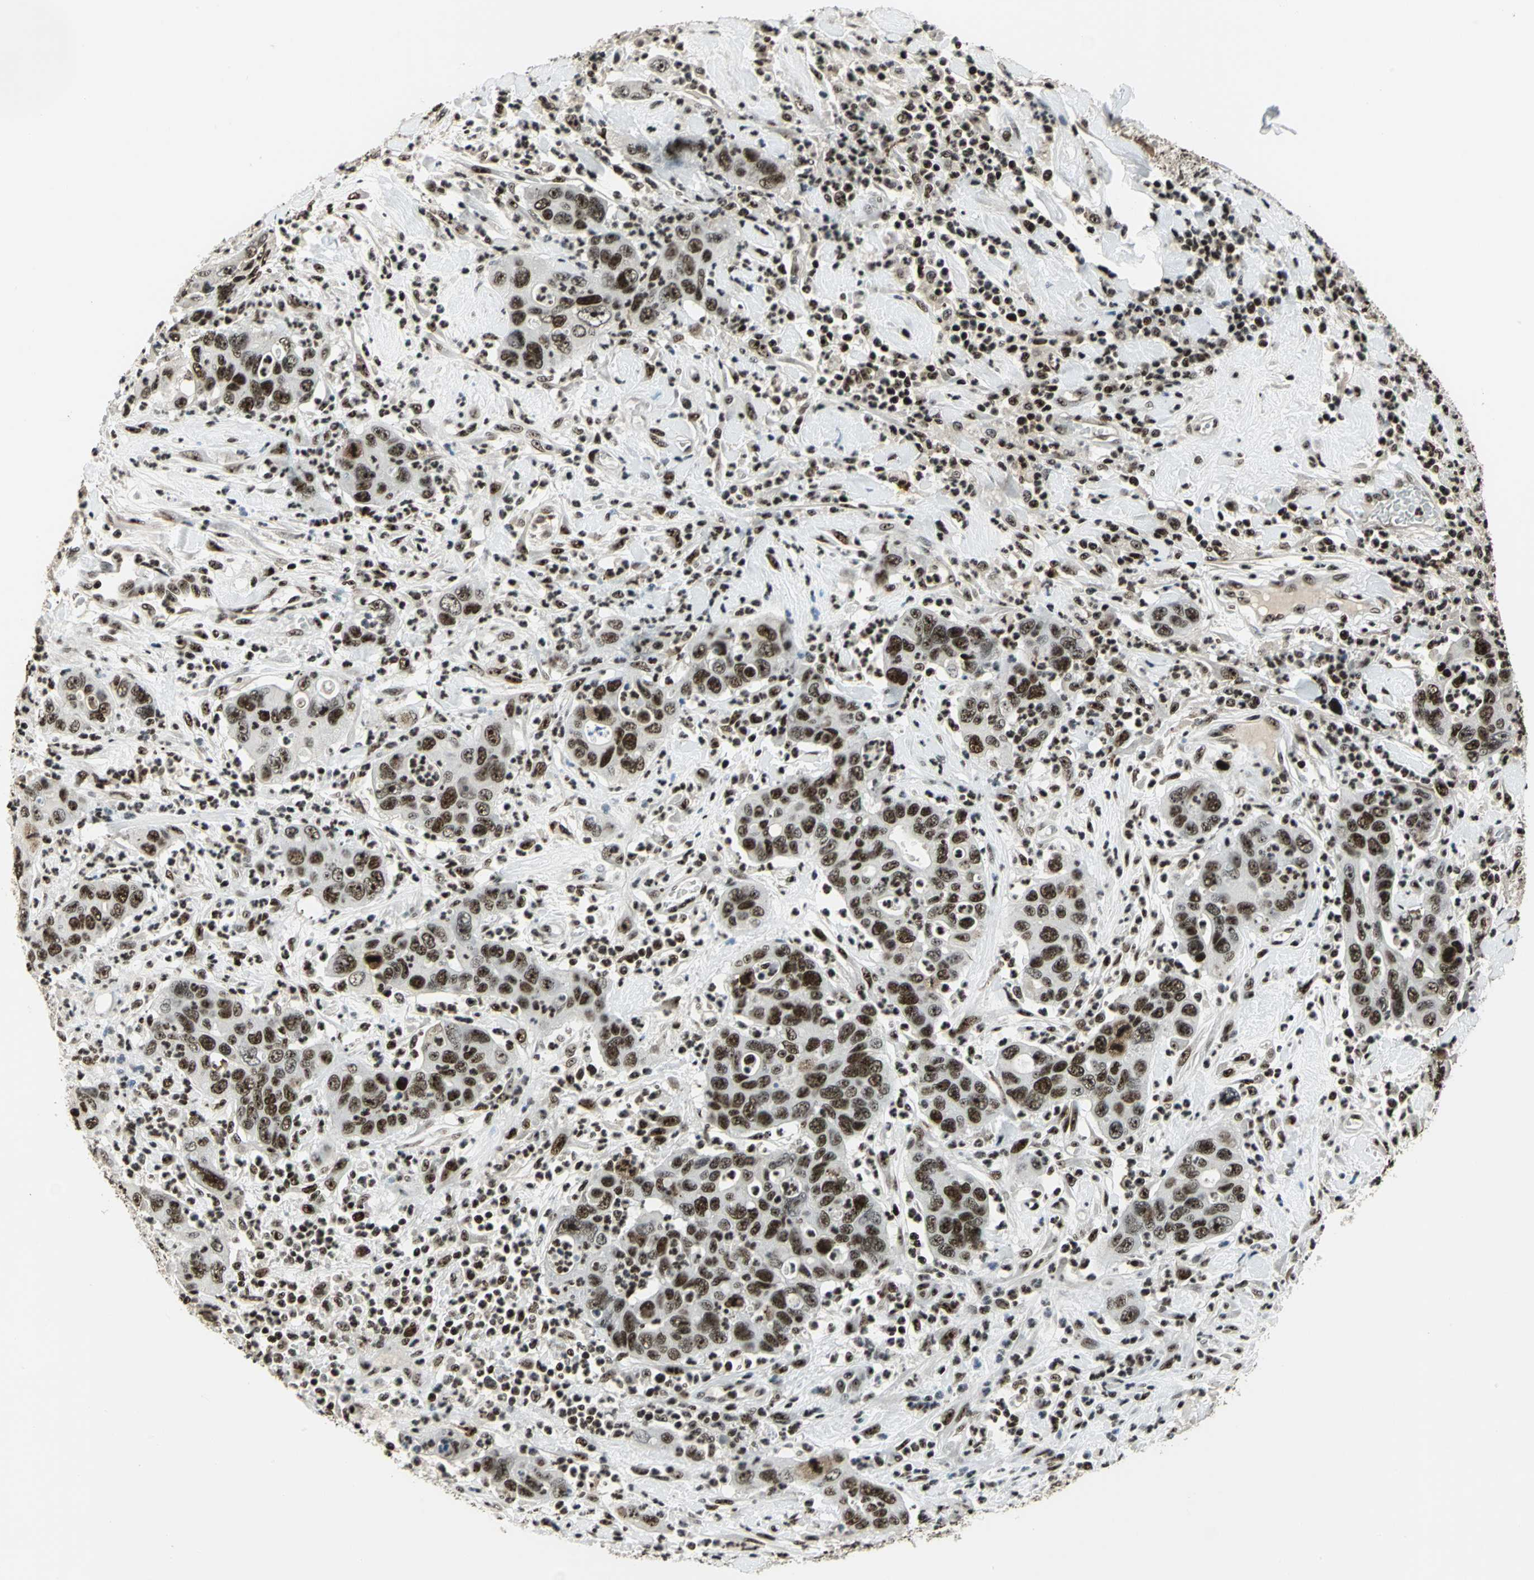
{"staining": {"intensity": "strong", "quantity": ">75%", "location": "nuclear"}, "tissue": "pancreatic cancer", "cell_type": "Tumor cells", "image_type": "cancer", "snomed": [{"axis": "morphology", "description": "Adenocarcinoma, NOS"}, {"axis": "topography", "description": "Pancreas"}], "caption": "The photomicrograph exhibits a brown stain indicating the presence of a protein in the nuclear of tumor cells in pancreatic cancer. Using DAB (brown) and hematoxylin (blue) stains, captured at high magnification using brightfield microscopy.", "gene": "UBTF", "patient": {"sex": "female", "age": 71}}